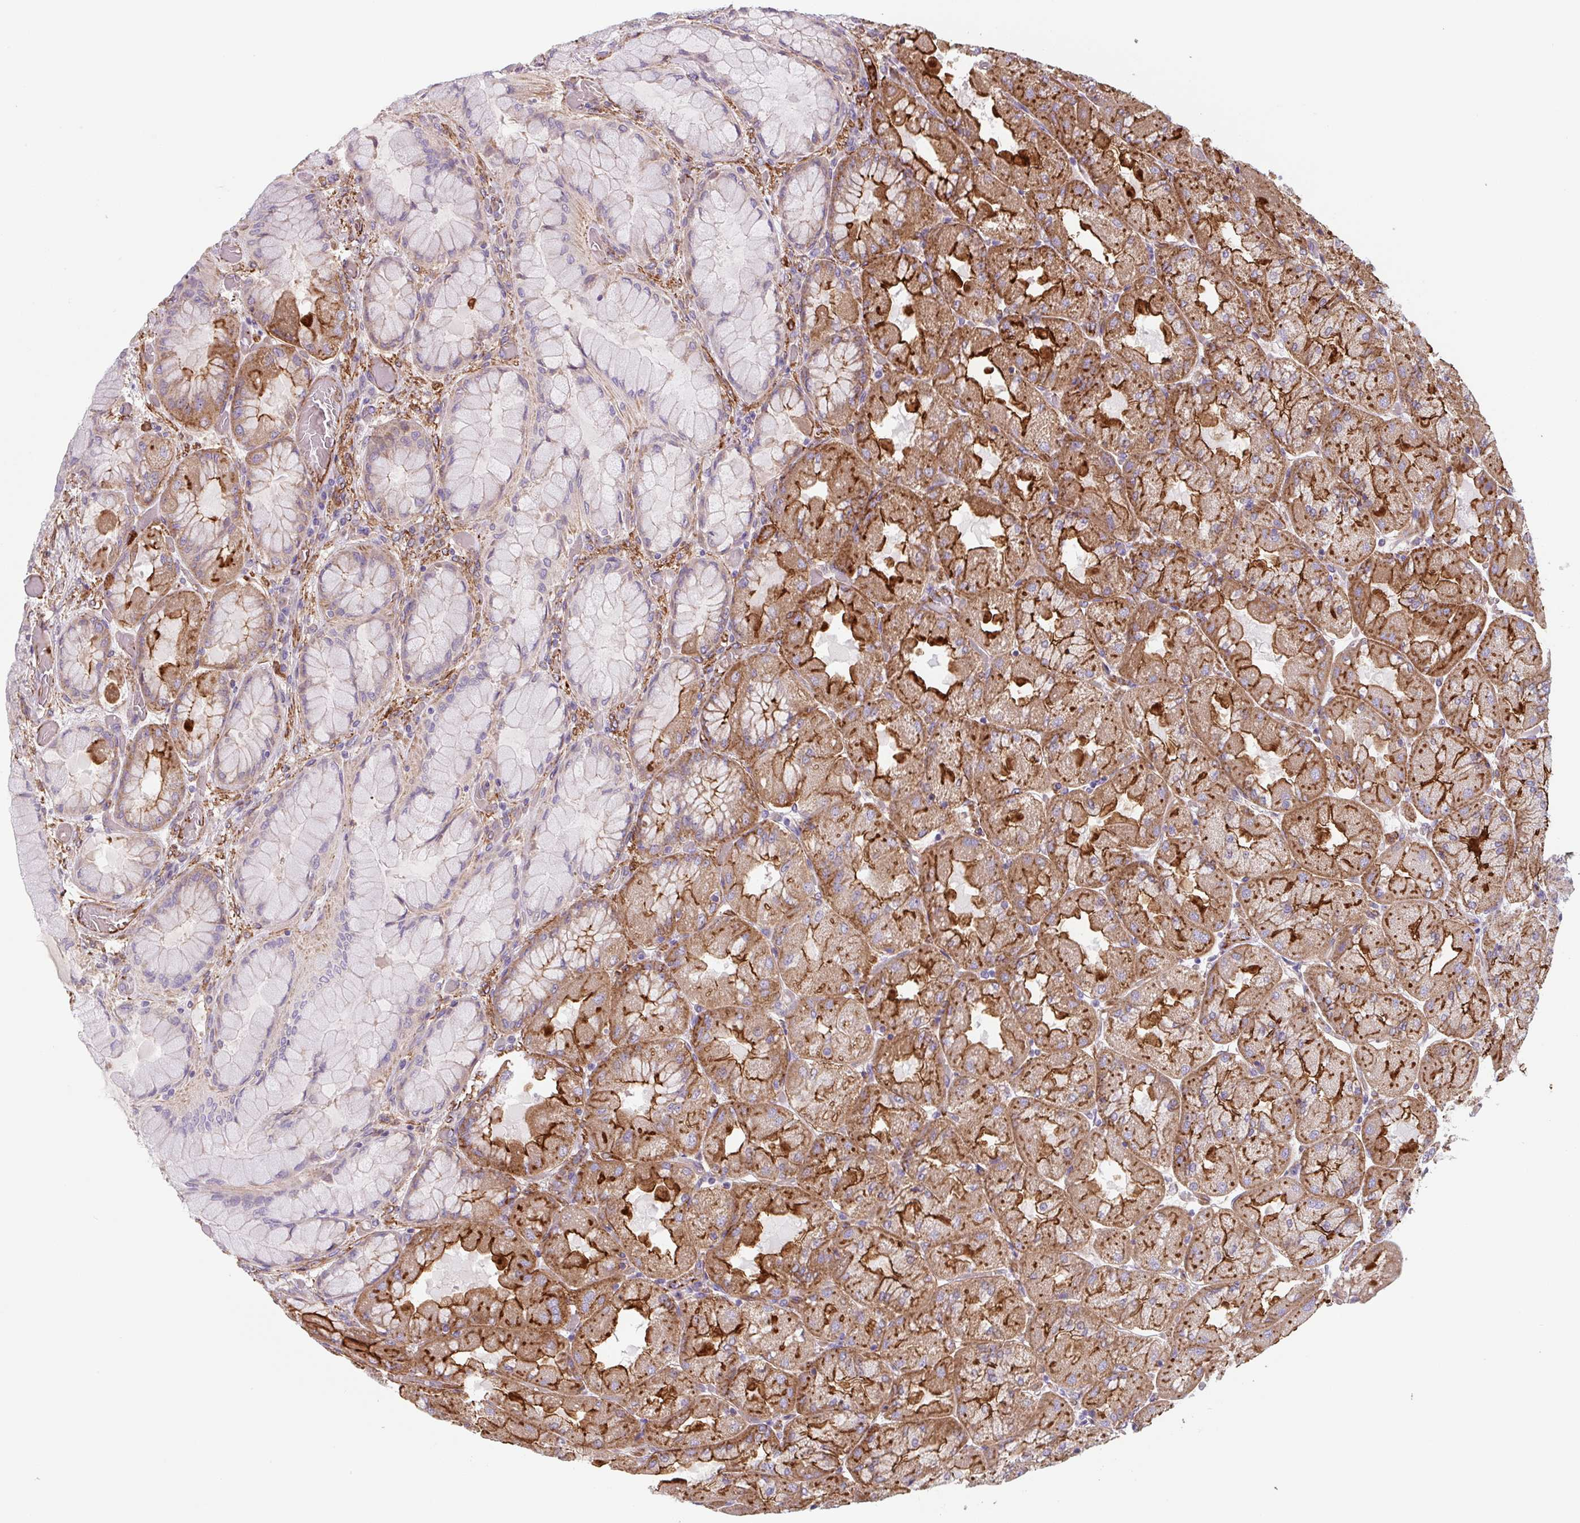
{"staining": {"intensity": "moderate", "quantity": ">75%", "location": "cytoplasmic/membranous"}, "tissue": "stomach", "cell_type": "Glandular cells", "image_type": "normal", "snomed": [{"axis": "morphology", "description": "Normal tissue, NOS"}, {"axis": "topography", "description": "Stomach"}], "caption": "Unremarkable stomach shows moderate cytoplasmic/membranous expression in about >75% of glandular cells, visualized by immunohistochemistry. Ihc stains the protein of interest in brown and the nuclei are stained blue.", "gene": "DHFR2", "patient": {"sex": "female", "age": 61}}